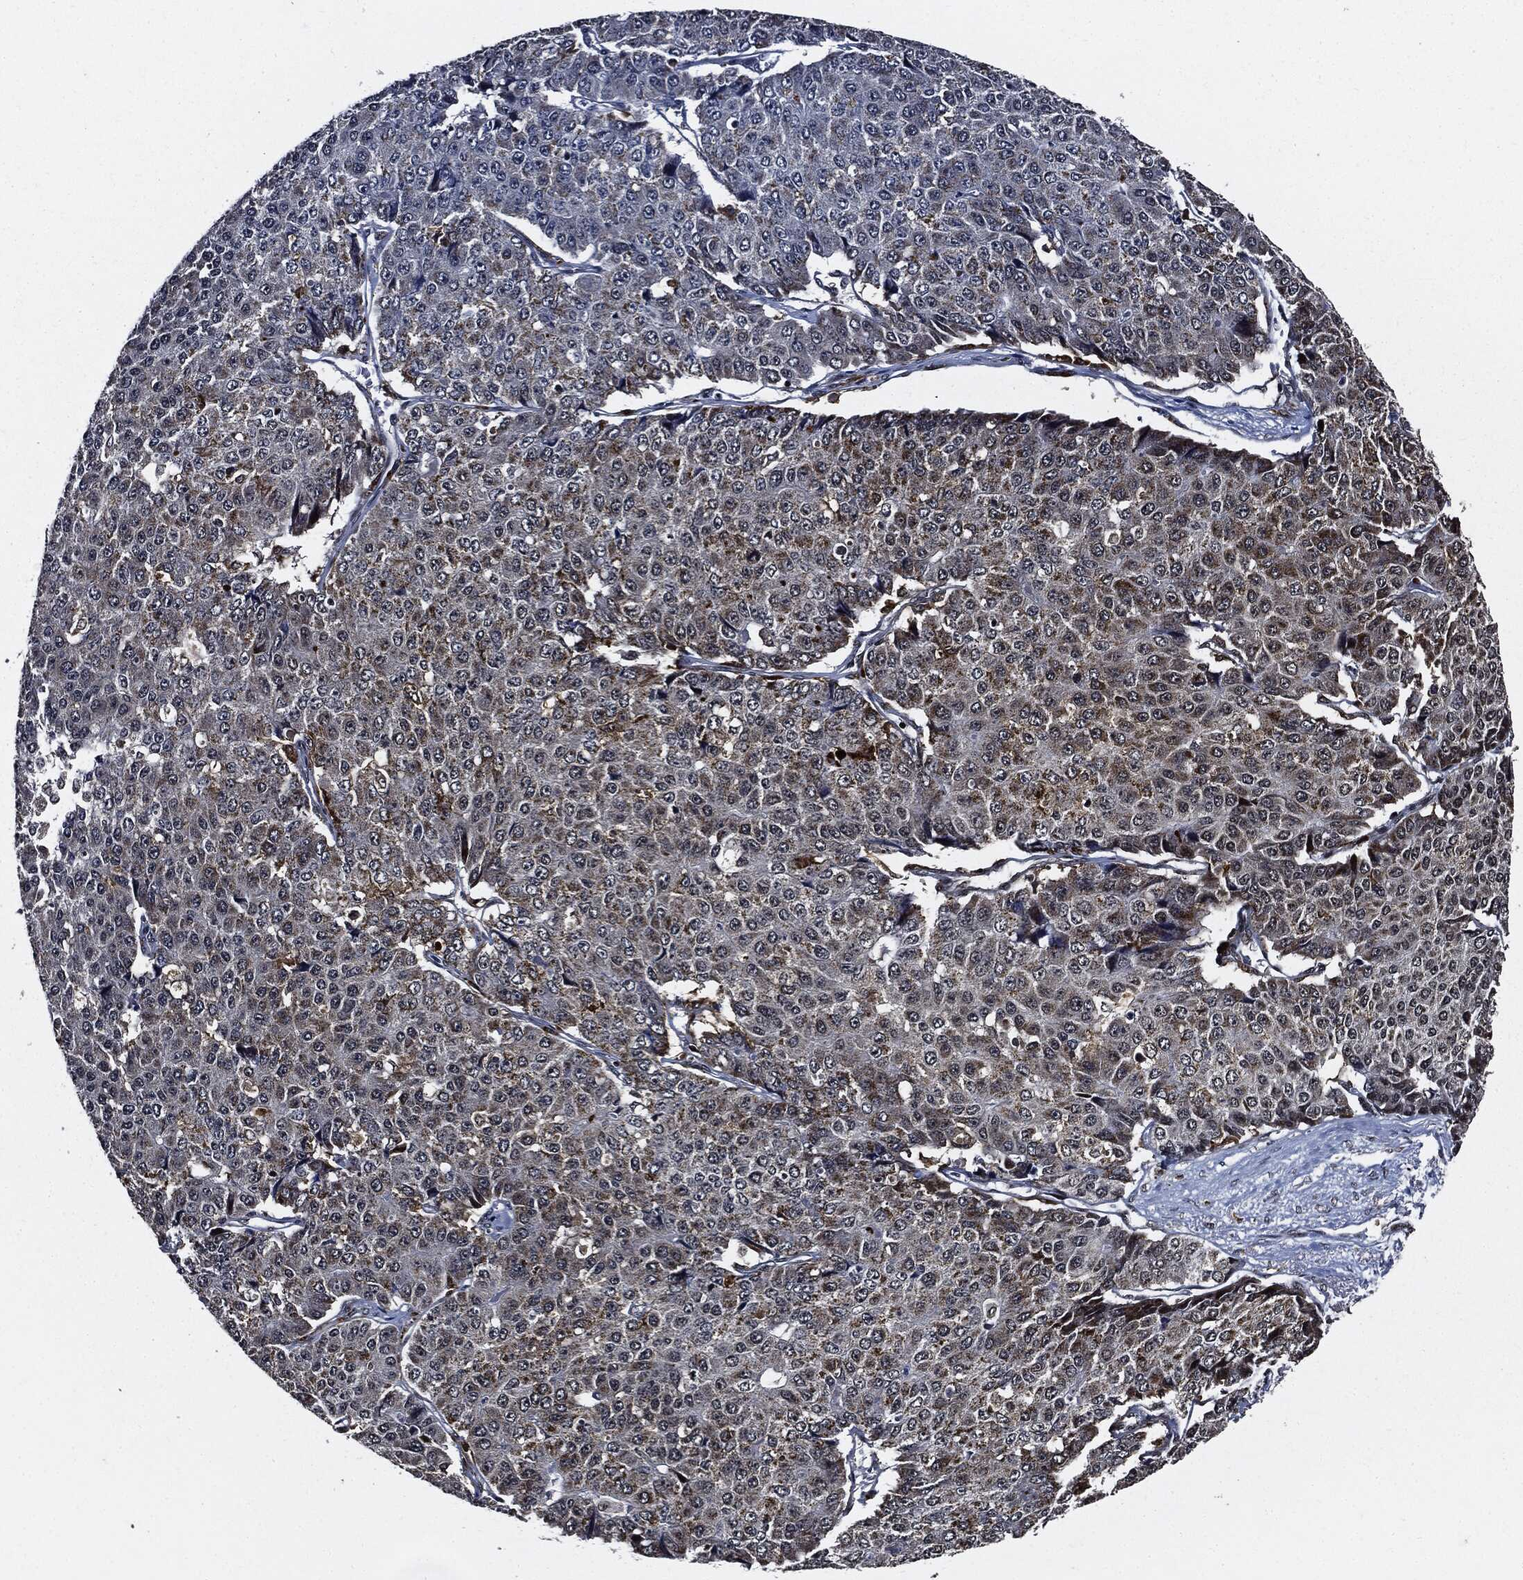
{"staining": {"intensity": "weak", "quantity": "<25%", "location": "cytoplasmic/membranous"}, "tissue": "pancreatic cancer", "cell_type": "Tumor cells", "image_type": "cancer", "snomed": [{"axis": "morphology", "description": "Normal tissue, NOS"}, {"axis": "morphology", "description": "Adenocarcinoma, NOS"}, {"axis": "topography", "description": "Pancreas"}, {"axis": "topography", "description": "Duodenum"}], "caption": "Photomicrograph shows no significant protein staining in tumor cells of pancreatic cancer.", "gene": "SUGT1", "patient": {"sex": "male", "age": 50}}